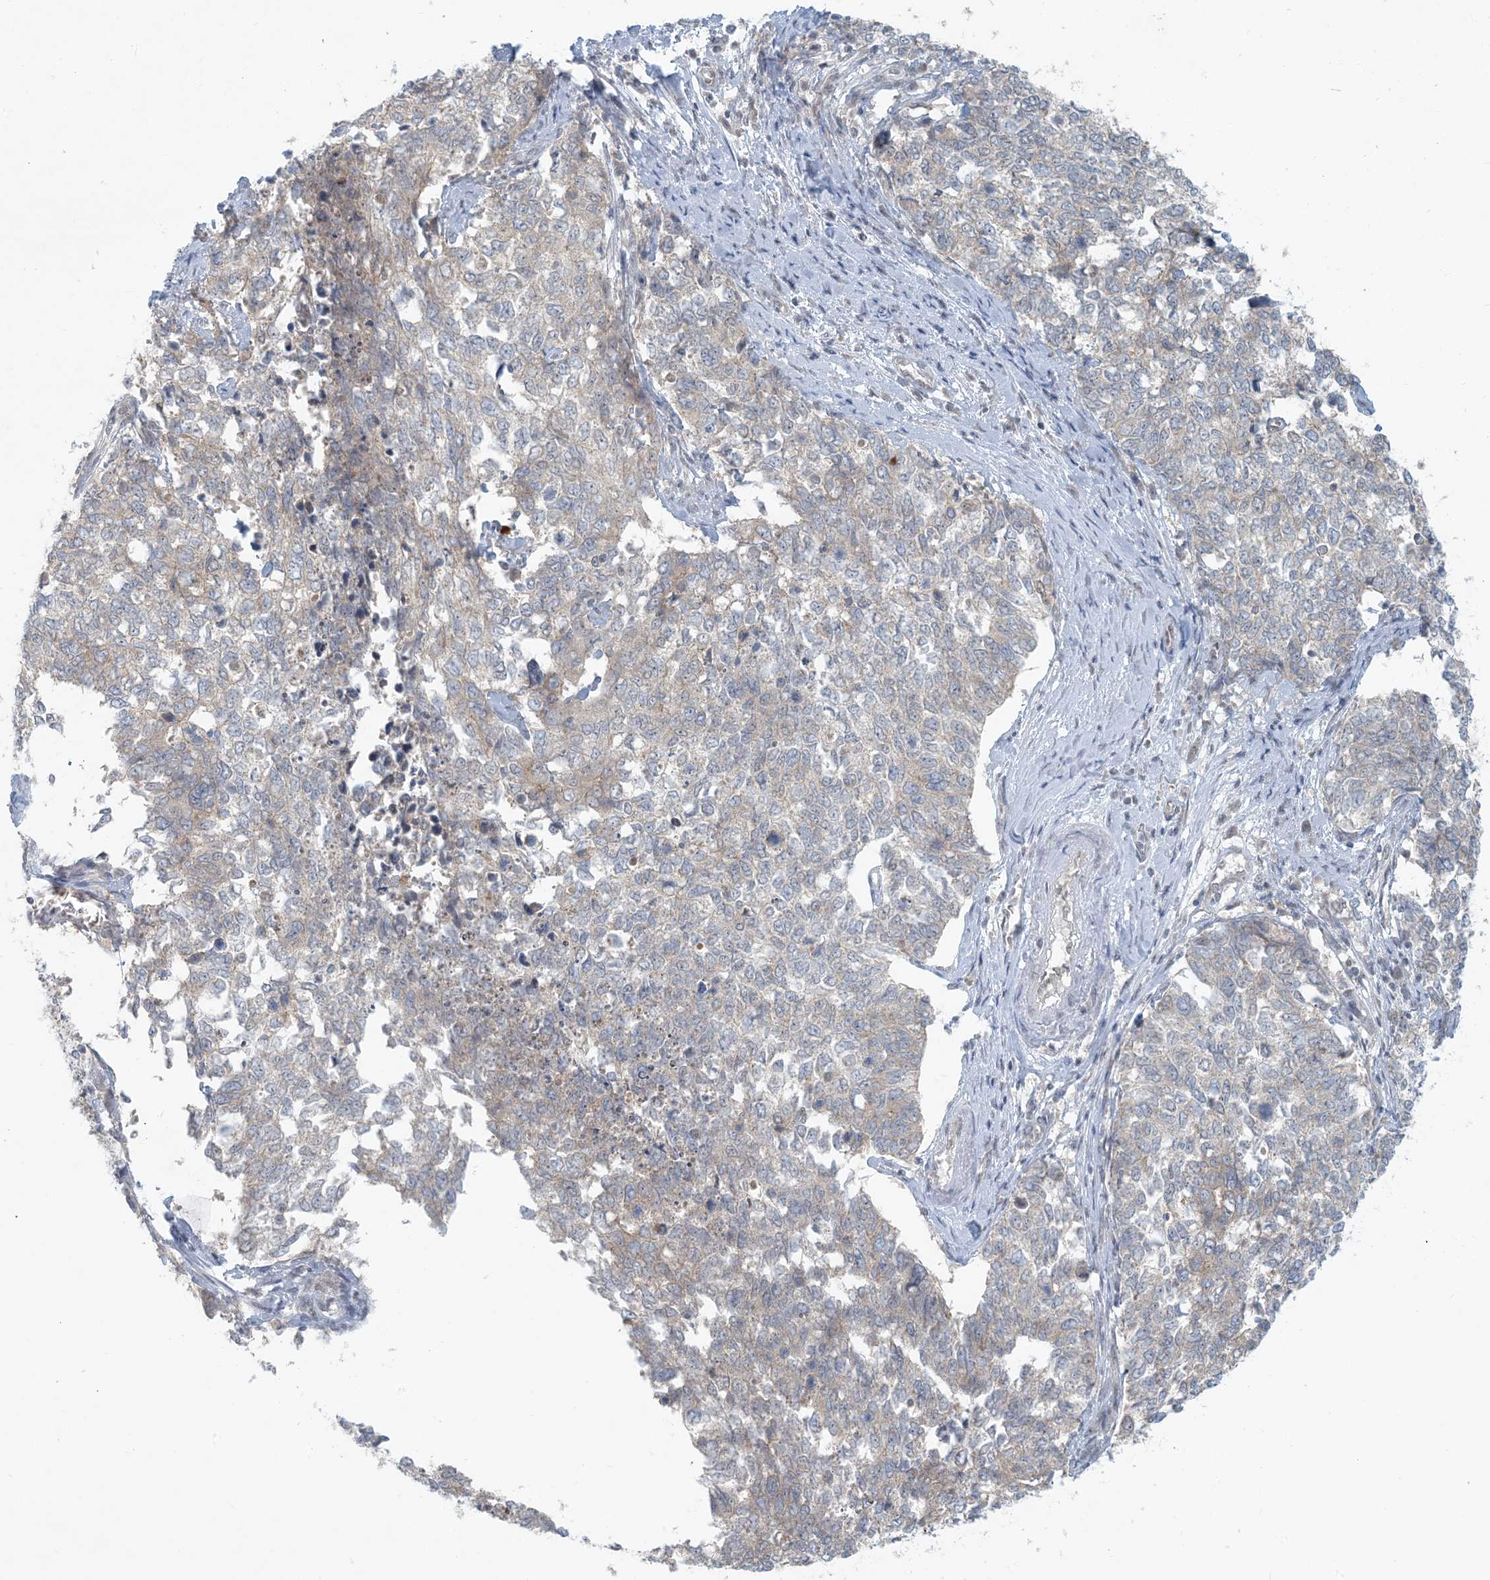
{"staining": {"intensity": "weak", "quantity": "25%-75%", "location": "cytoplasmic/membranous"}, "tissue": "cervical cancer", "cell_type": "Tumor cells", "image_type": "cancer", "snomed": [{"axis": "morphology", "description": "Squamous cell carcinoma, NOS"}, {"axis": "topography", "description": "Cervix"}], "caption": "Immunohistochemical staining of squamous cell carcinoma (cervical) demonstrates low levels of weak cytoplasmic/membranous protein positivity in approximately 25%-75% of tumor cells. The staining was performed using DAB (3,3'-diaminobenzidine) to visualize the protein expression in brown, while the nuclei were stained in blue with hematoxylin (Magnification: 20x).", "gene": "OBI1", "patient": {"sex": "female", "age": 63}}